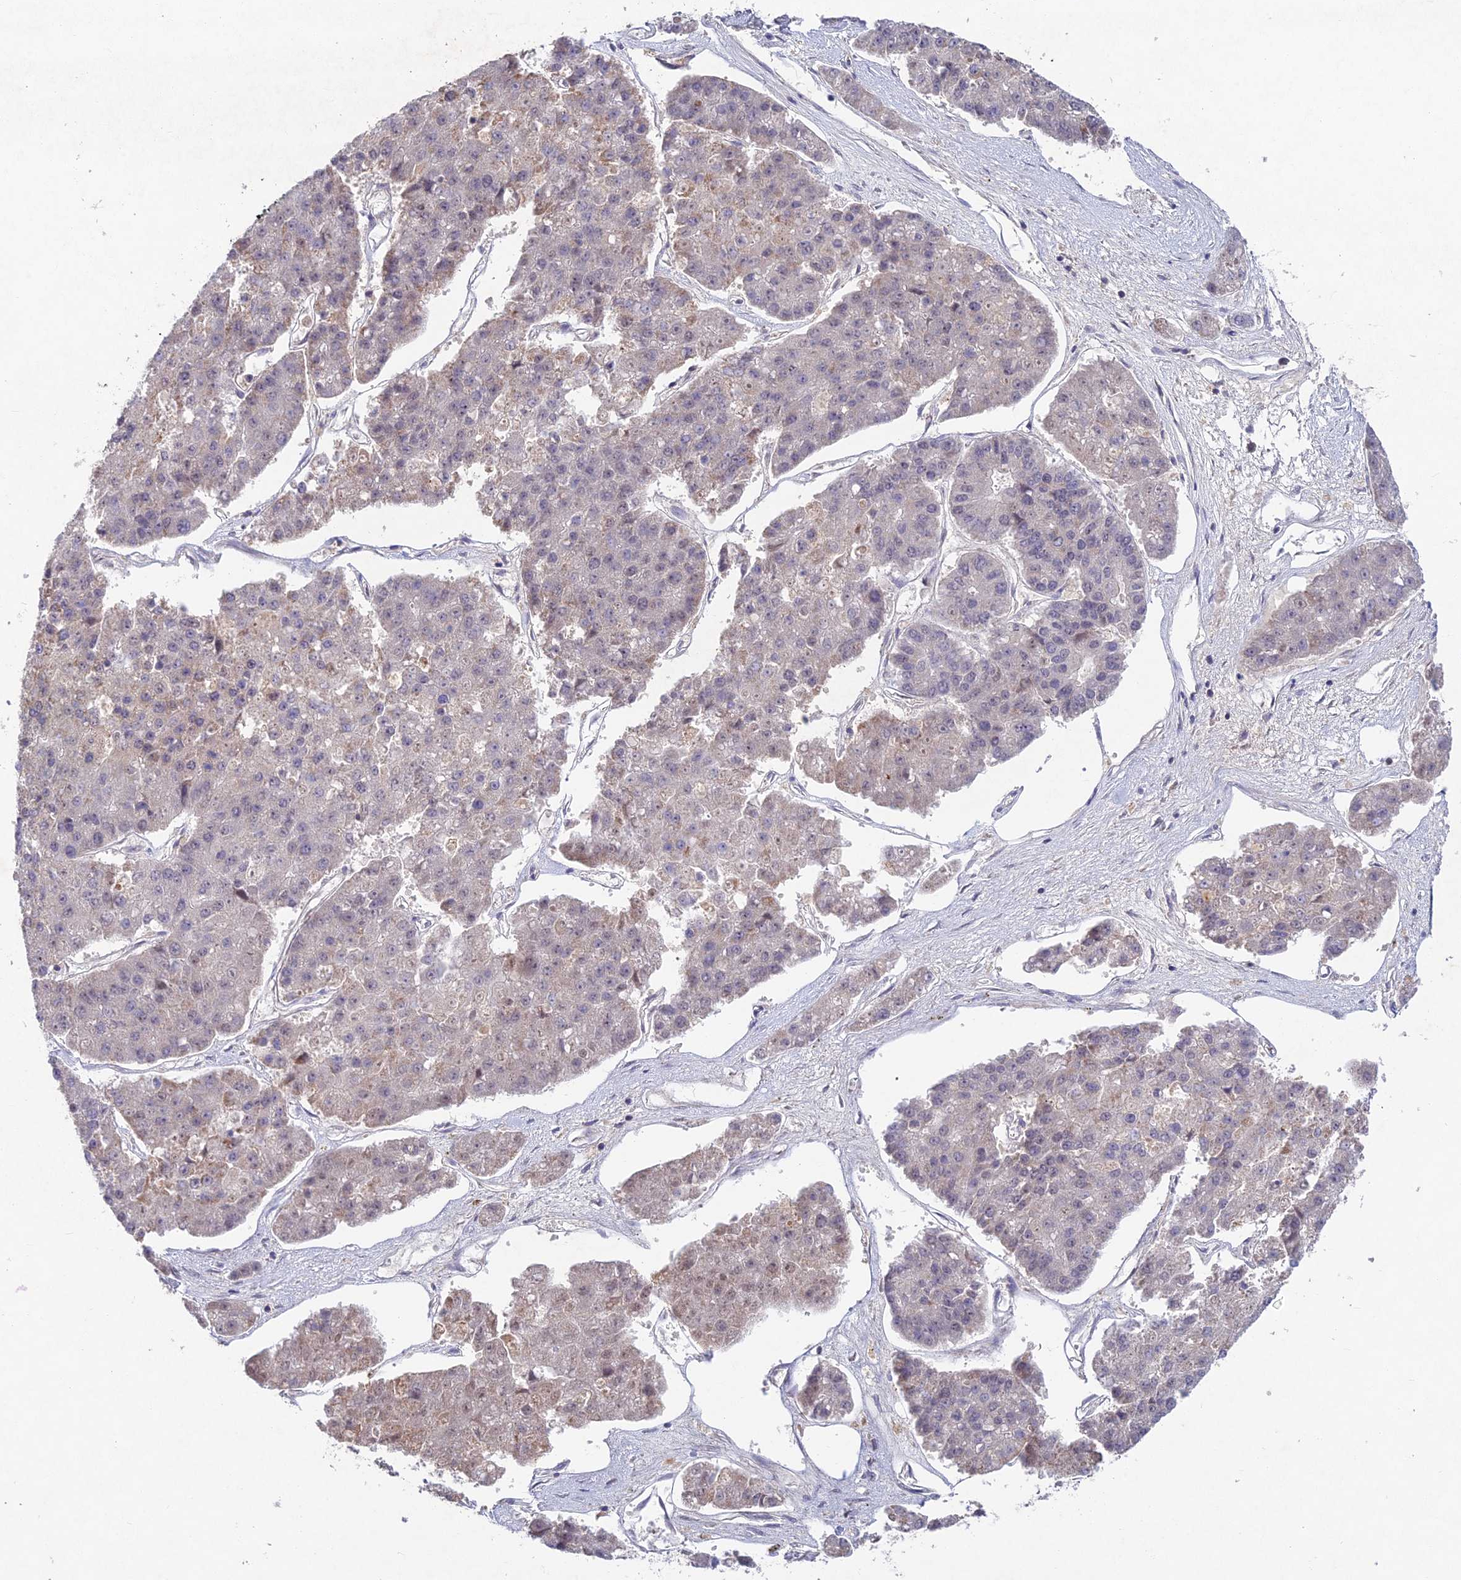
{"staining": {"intensity": "negative", "quantity": "none", "location": "none"}, "tissue": "pancreatic cancer", "cell_type": "Tumor cells", "image_type": "cancer", "snomed": [{"axis": "morphology", "description": "Adenocarcinoma, NOS"}, {"axis": "topography", "description": "Pancreas"}], "caption": "Protein analysis of pancreatic adenocarcinoma displays no significant positivity in tumor cells.", "gene": "RAVER1", "patient": {"sex": "male", "age": 50}}